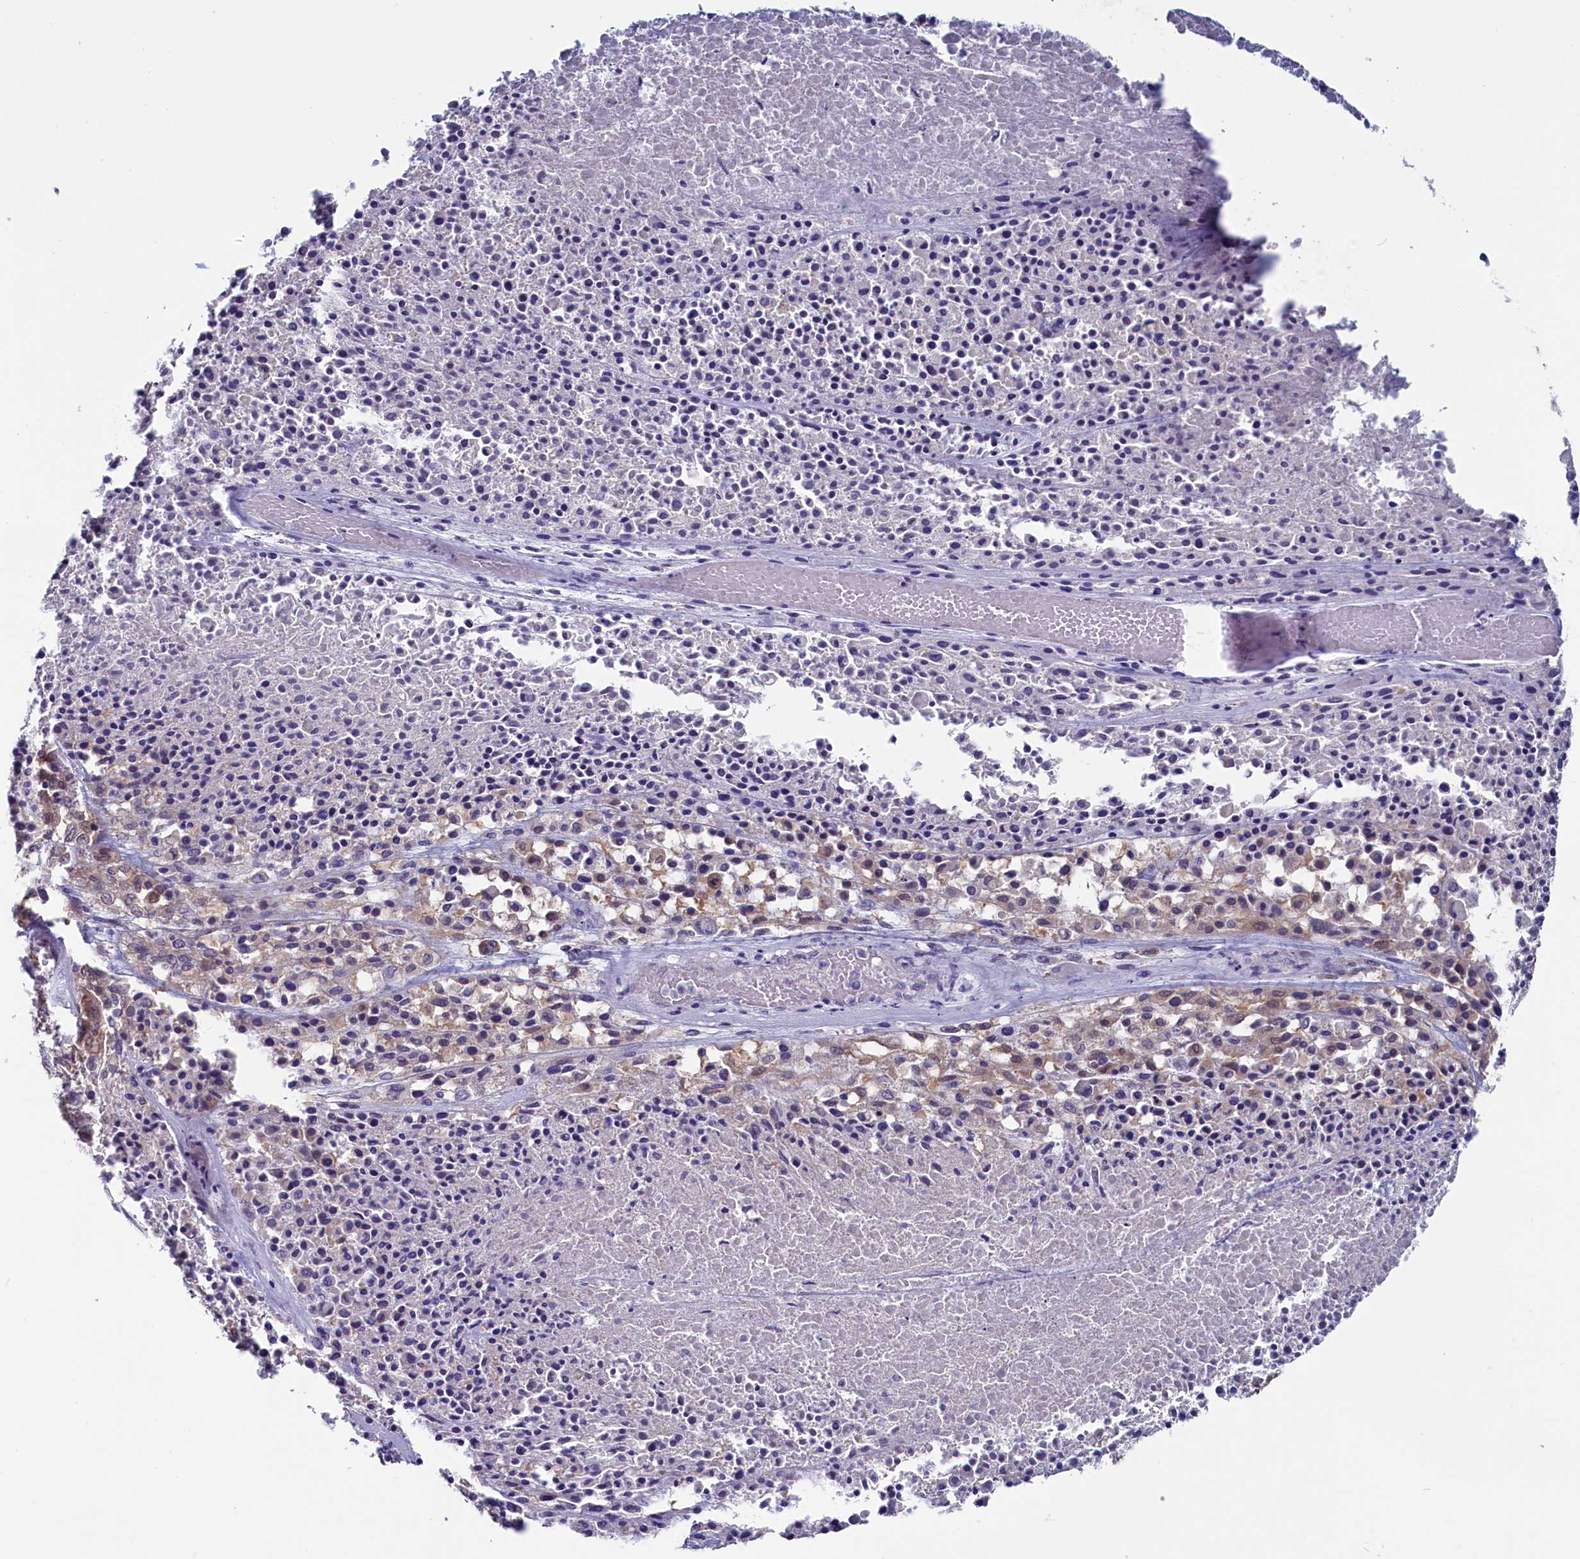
{"staining": {"intensity": "negative", "quantity": "none", "location": "none"}, "tissue": "melanoma", "cell_type": "Tumor cells", "image_type": "cancer", "snomed": [{"axis": "morphology", "description": "Malignant melanoma, Metastatic site"}, {"axis": "topography", "description": "Skin"}], "caption": "Immunohistochemistry image of malignant melanoma (metastatic site) stained for a protein (brown), which displays no positivity in tumor cells. Nuclei are stained in blue.", "gene": "CIAPIN1", "patient": {"sex": "female", "age": 81}}